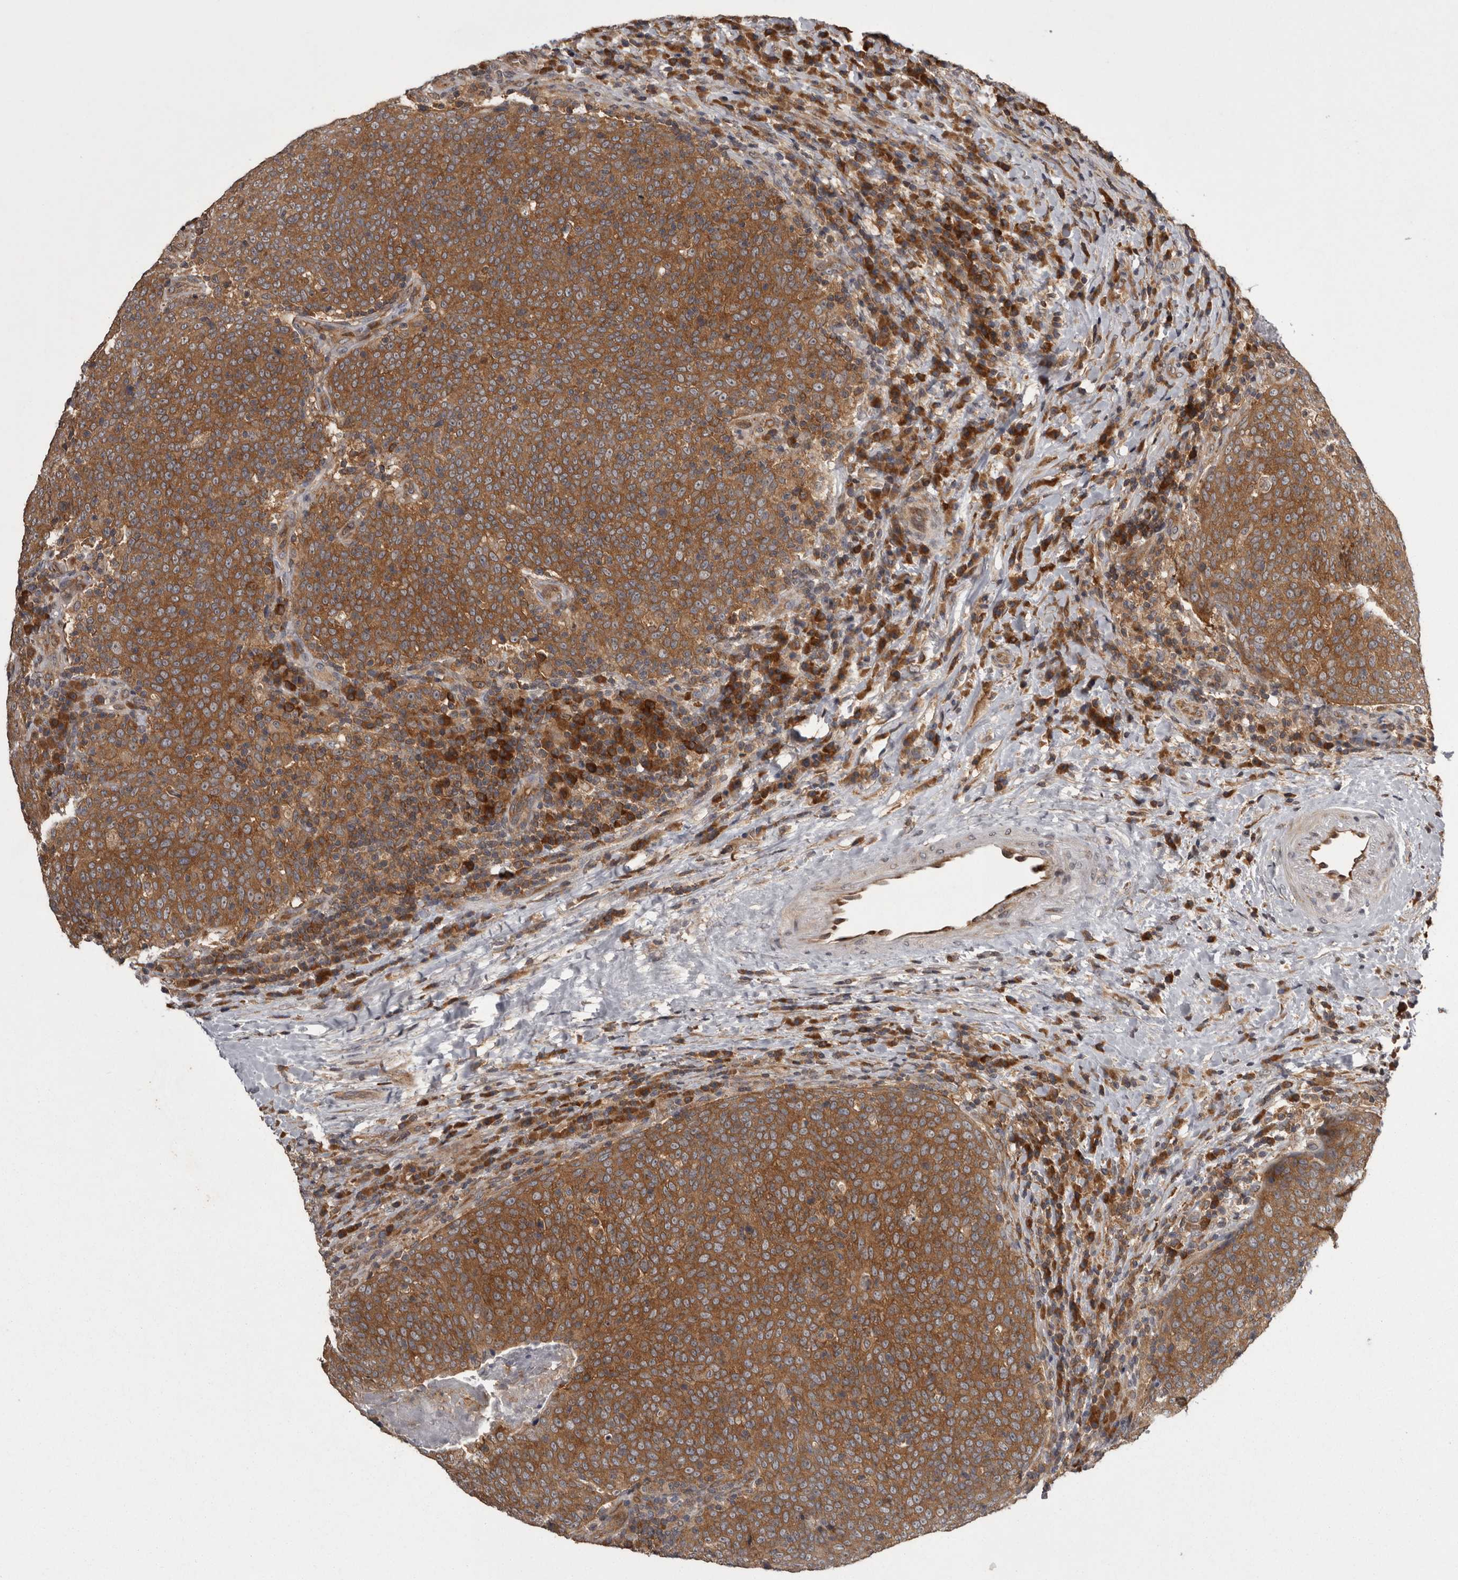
{"staining": {"intensity": "strong", "quantity": ">75%", "location": "cytoplasmic/membranous"}, "tissue": "head and neck cancer", "cell_type": "Tumor cells", "image_type": "cancer", "snomed": [{"axis": "morphology", "description": "Squamous cell carcinoma, NOS"}, {"axis": "morphology", "description": "Squamous cell carcinoma, metastatic, NOS"}, {"axis": "topography", "description": "Lymph node"}, {"axis": "topography", "description": "Head-Neck"}], "caption": "Approximately >75% of tumor cells in human head and neck squamous cell carcinoma exhibit strong cytoplasmic/membranous protein expression as visualized by brown immunohistochemical staining.", "gene": "DARS1", "patient": {"sex": "male", "age": 62}}